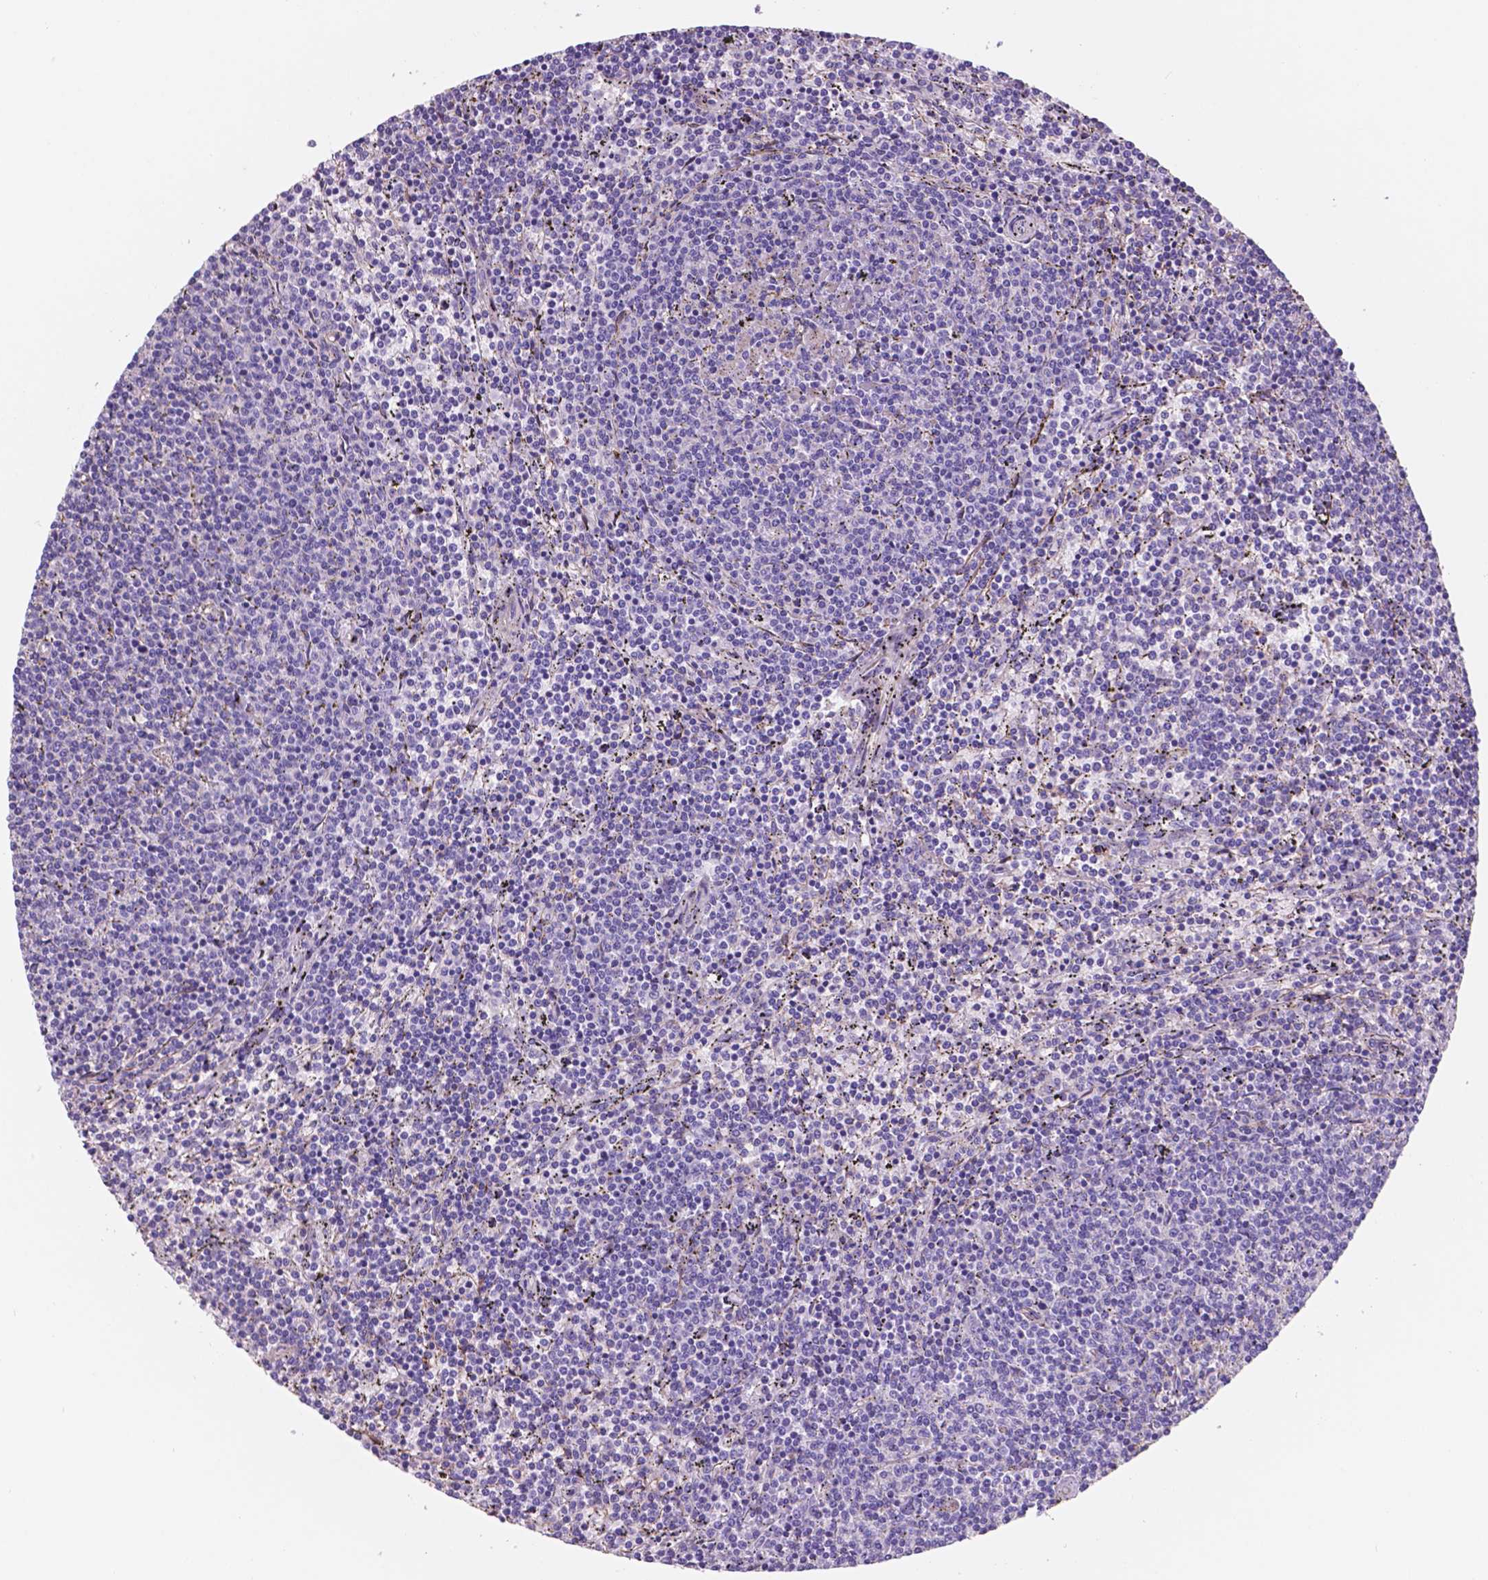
{"staining": {"intensity": "negative", "quantity": "none", "location": "none"}, "tissue": "lymphoma", "cell_type": "Tumor cells", "image_type": "cancer", "snomed": [{"axis": "morphology", "description": "Malignant lymphoma, non-Hodgkin's type, Low grade"}, {"axis": "topography", "description": "Spleen"}], "caption": "IHC photomicrograph of neoplastic tissue: human malignant lymphoma, non-Hodgkin's type (low-grade) stained with DAB (3,3'-diaminobenzidine) demonstrates no significant protein expression in tumor cells. (DAB immunohistochemistry (IHC) visualized using brightfield microscopy, high magnification).", "gene": "TOR2A", "patient": {"sex": "female", "age": 50}}